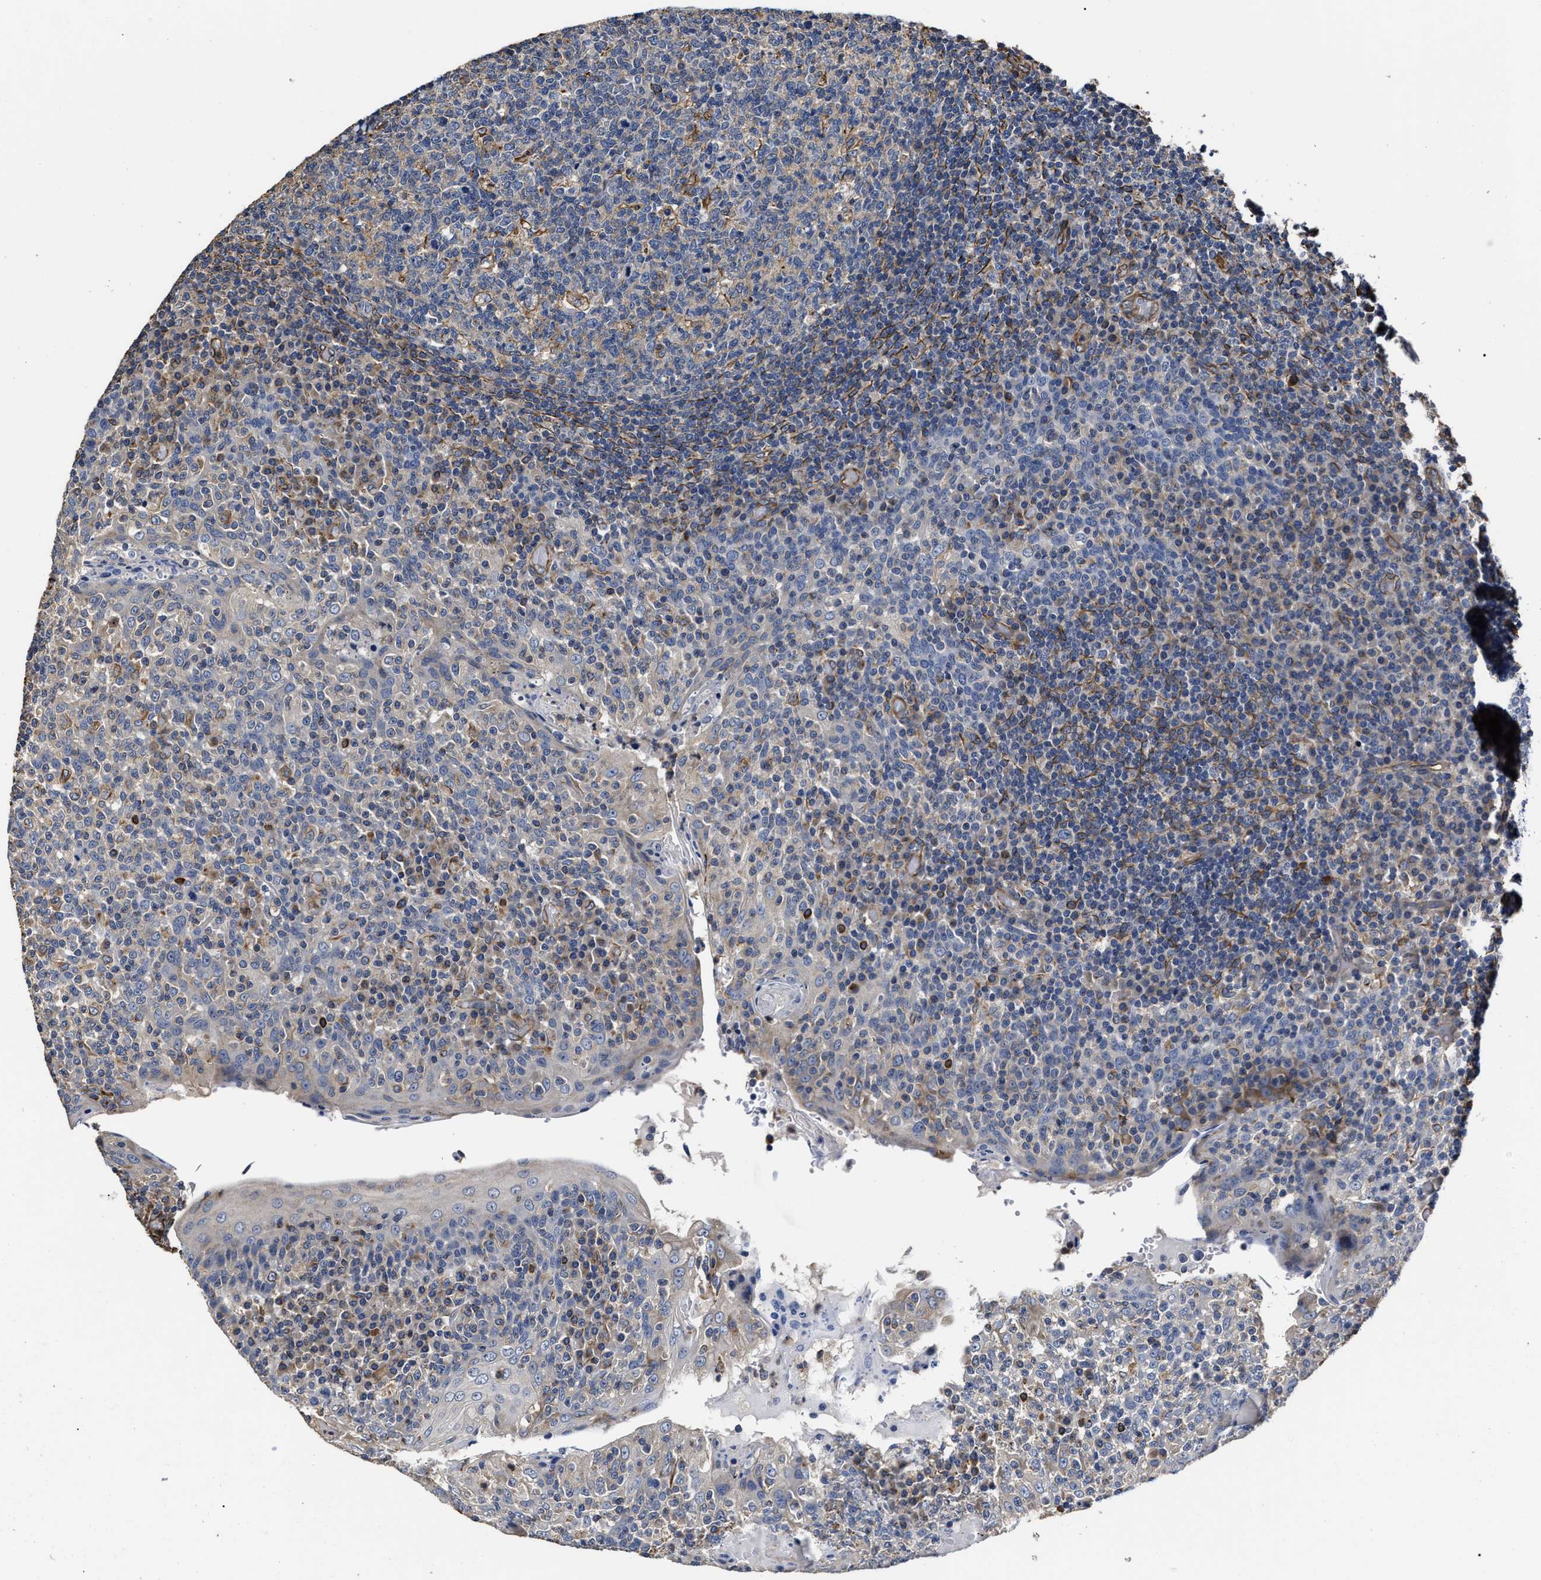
{"staining": {"intensity": "weak", "quantity": "<25%", "location": "cytoplasmic/membranous"}, "tissue": "tonsil", "cell_type": "Germinal center cells", "image_type": "normal", "snomed": [{"axis": "morphology", "description": "Normal tissue, NOS"}, {"axis": "topography", "description": "Tonsil"}], "caption": "This is a photomicrograph of IHC staining of benign tonsil, which shows no positivity in germinal center cells. The staining was performed using DAB (3,3'-diaminobenzidine) to visualize the protein expression in brown, while the nuclei were stained in blue with hematoxylin (Magnification: 20x).", "gene": "TSPAN33", "patient": {"sex": "female", "age": 19}}